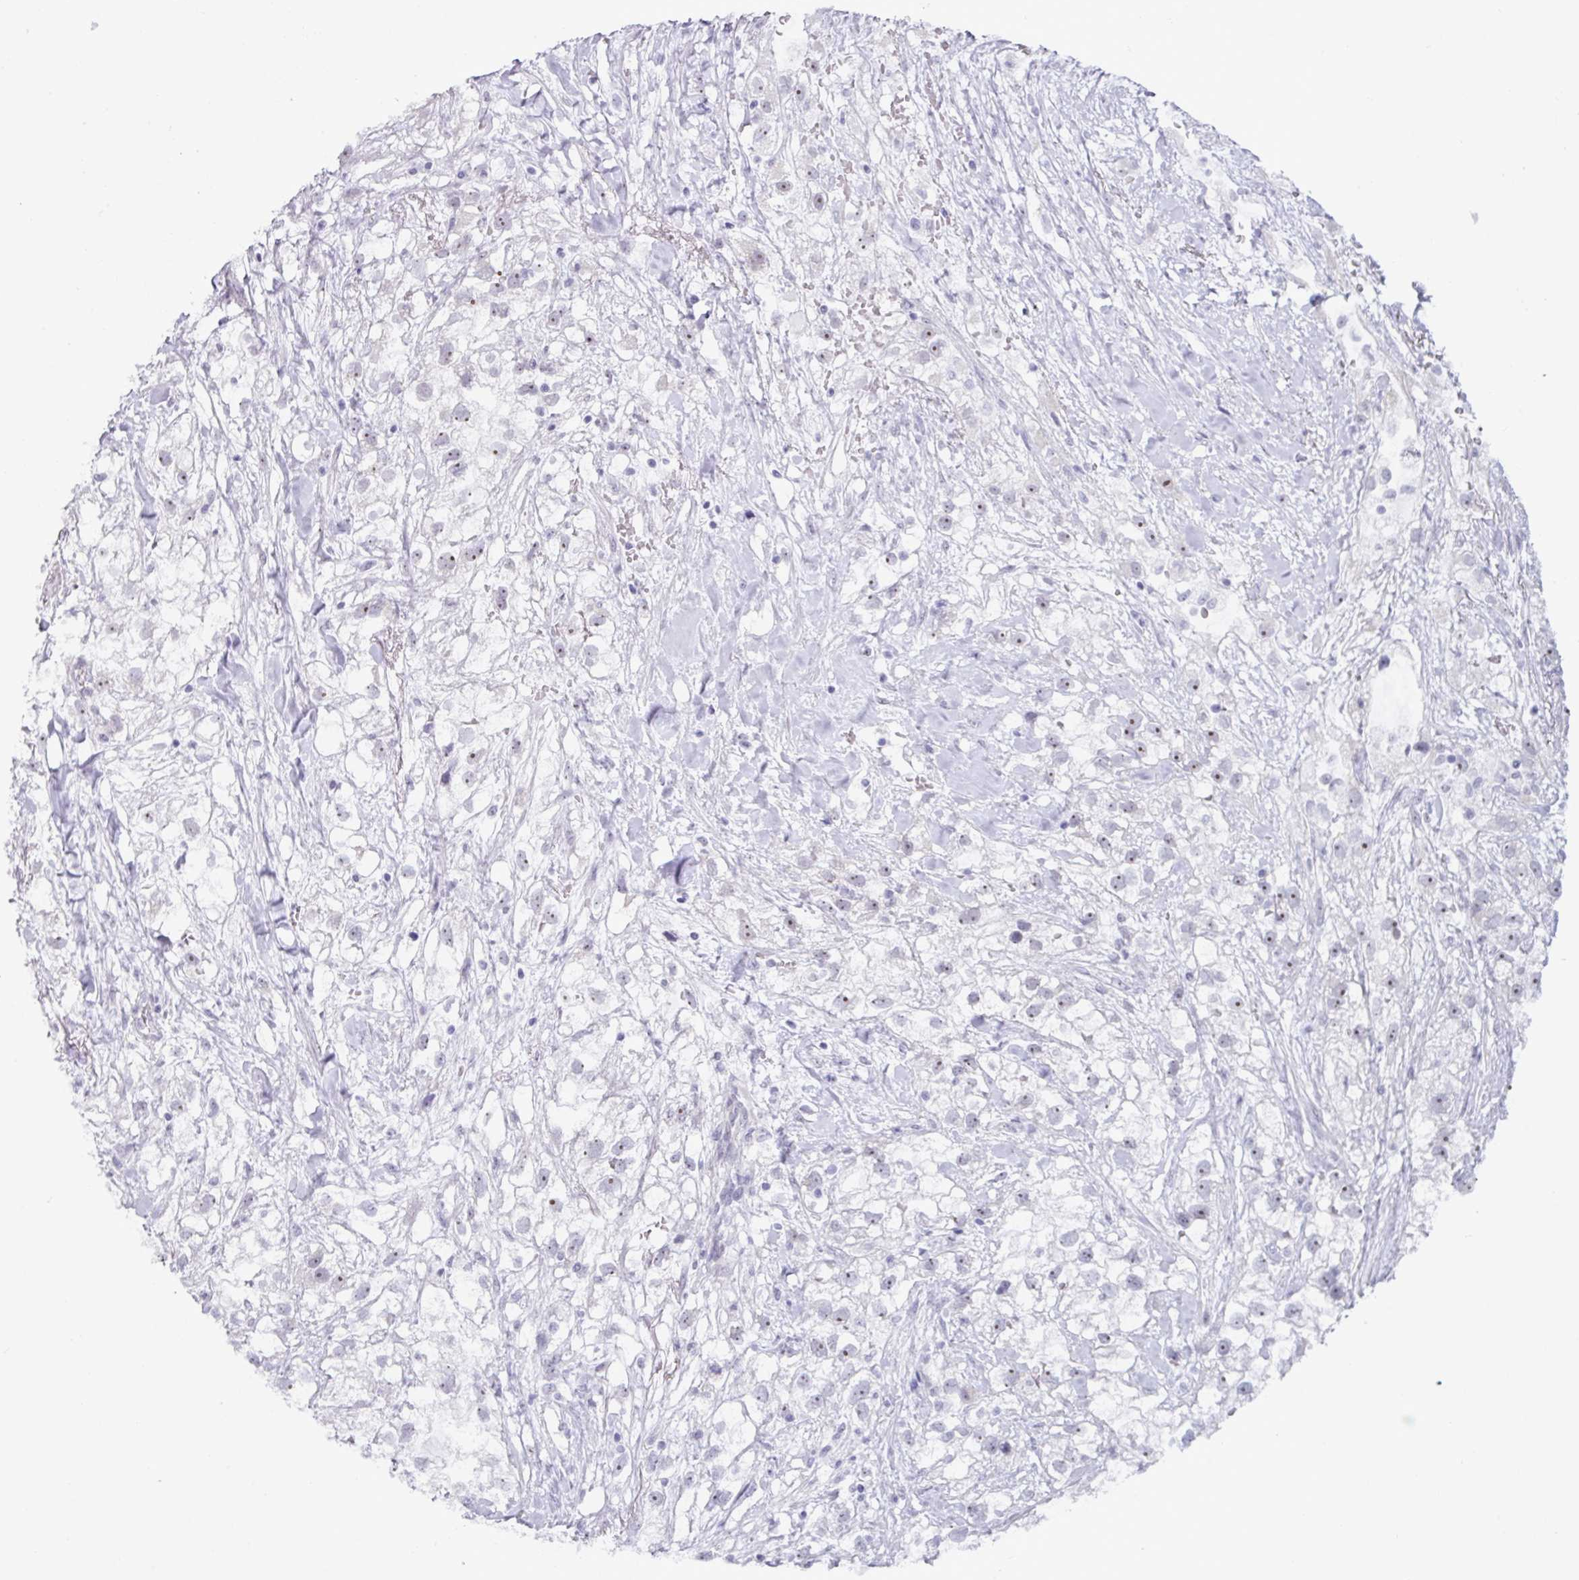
{"staining": {"intensity": "weak", "quantity": "<25%", "location": "nuclear"}, "tissue": "renal cancer", "cell_type": "Tumor cells", "image_type": "cancer", "snomed": [{"axis": "morphology", "description": "Adenocarcinoma, NOS"}, {"axis": "topography", "description": "Kidney"}], "caption": "High power microscopy histopathology image of an immunohistochemistry image of renal adenocarcinoma, revealing no significant positivity in tumor cells. Brightfield microscopy of immunohistochemistry stained with DAB (brown) and hematoxylin (blue), captured at high magnification.", "gene": "NACC2", "patient": {"sex": "male", "age": 59}}